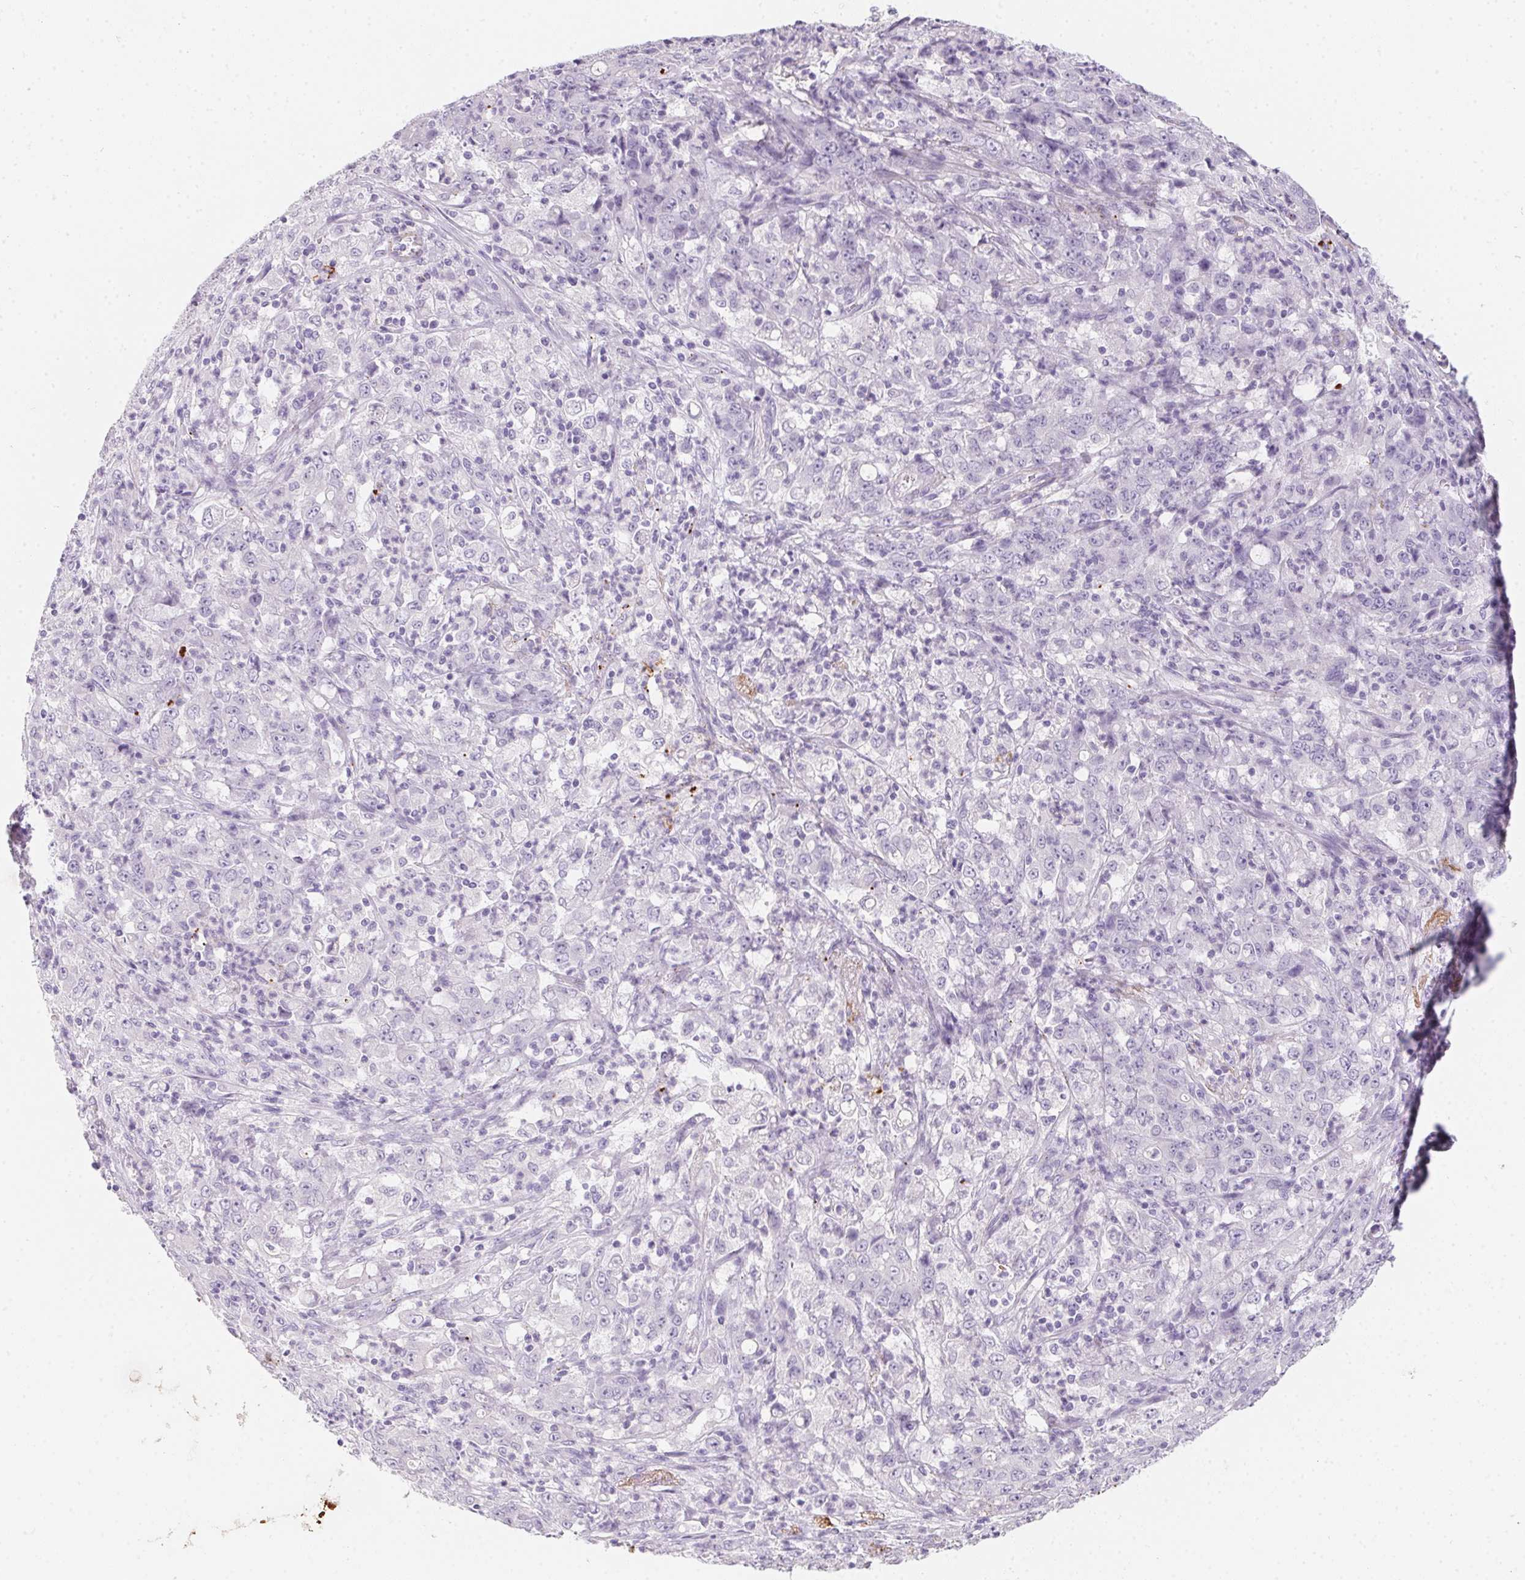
{"staining": {"intensity": "negative", "quantity": "none", "location": "none"}, "tissue": "stomach cancer", "cell_type": "Tumor cells", "image_type": "cancer", "snomed": [{"axis": "morphology", "description": "Adenocarcinoma, NOS"}, {"axis": "topography", "description": "Stomach, lower"}], "caption": "Tumor cells show no significant positivity in stomach cancer. (DAB immunohistochemistry (IHC) with hematoxylin counter stain).", "gene": "MYL4", "patient": {"sex": "female", "age": 71}}